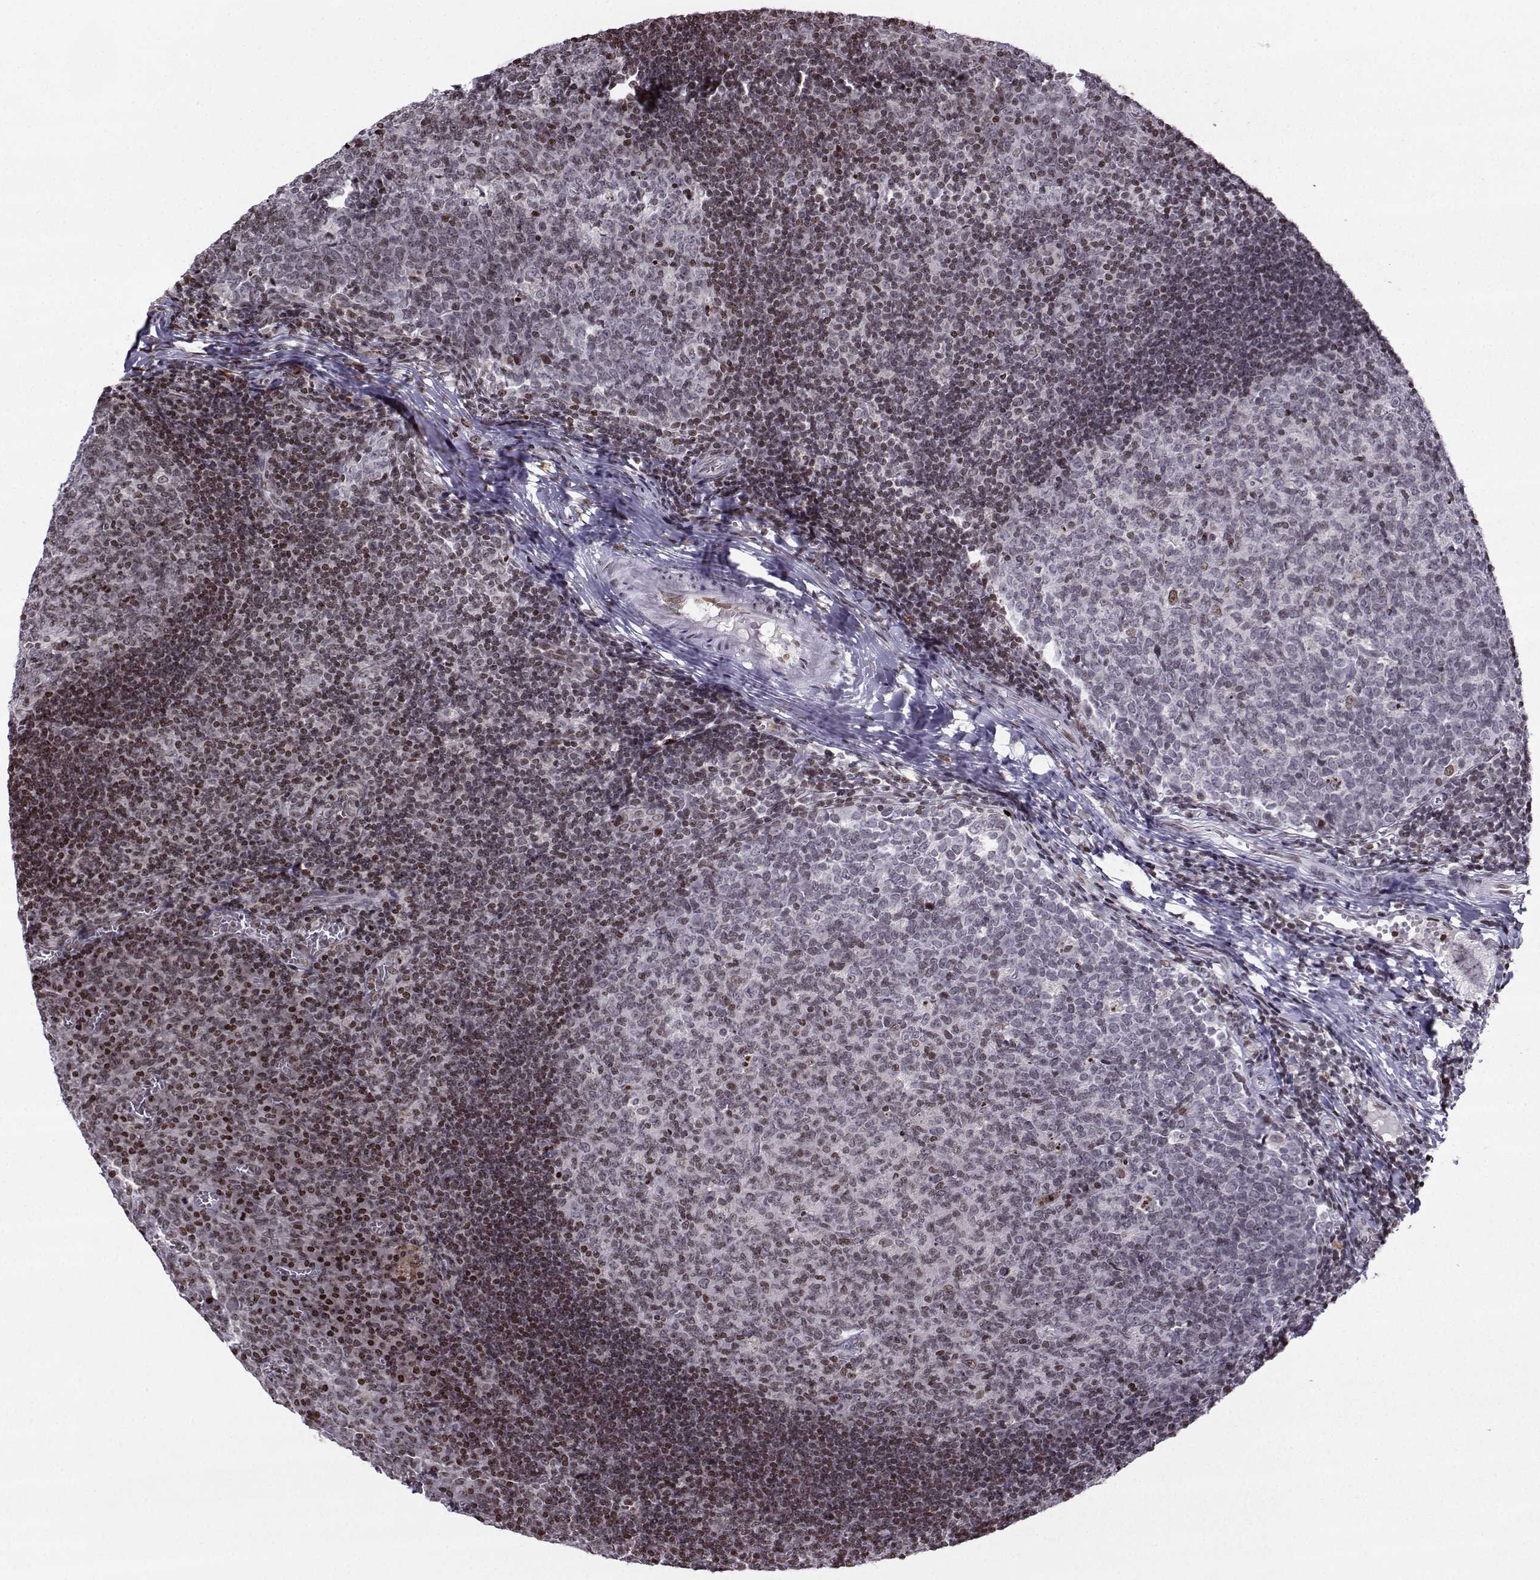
{"staining": {"intensity": "moderate", "quantity": "<25%", "location": "nuclear"}, "tissue": "tonsil", "cell_type": "Germinal center cells", "image_type": "normal", "snomed": [{"axis": "morphology", "description": "Normal tissue, NOS"}, {"axis": "topography", "description": "Tonsil"}], "caption": "Tonsil stained with DAB immunohistochemistry (IHC) reveals low levels of moderate nuclear positivity in approximately <25% of germinal center cells.", "gene": "ZNF19", "patient": {"sex": "female", "age": 13}}